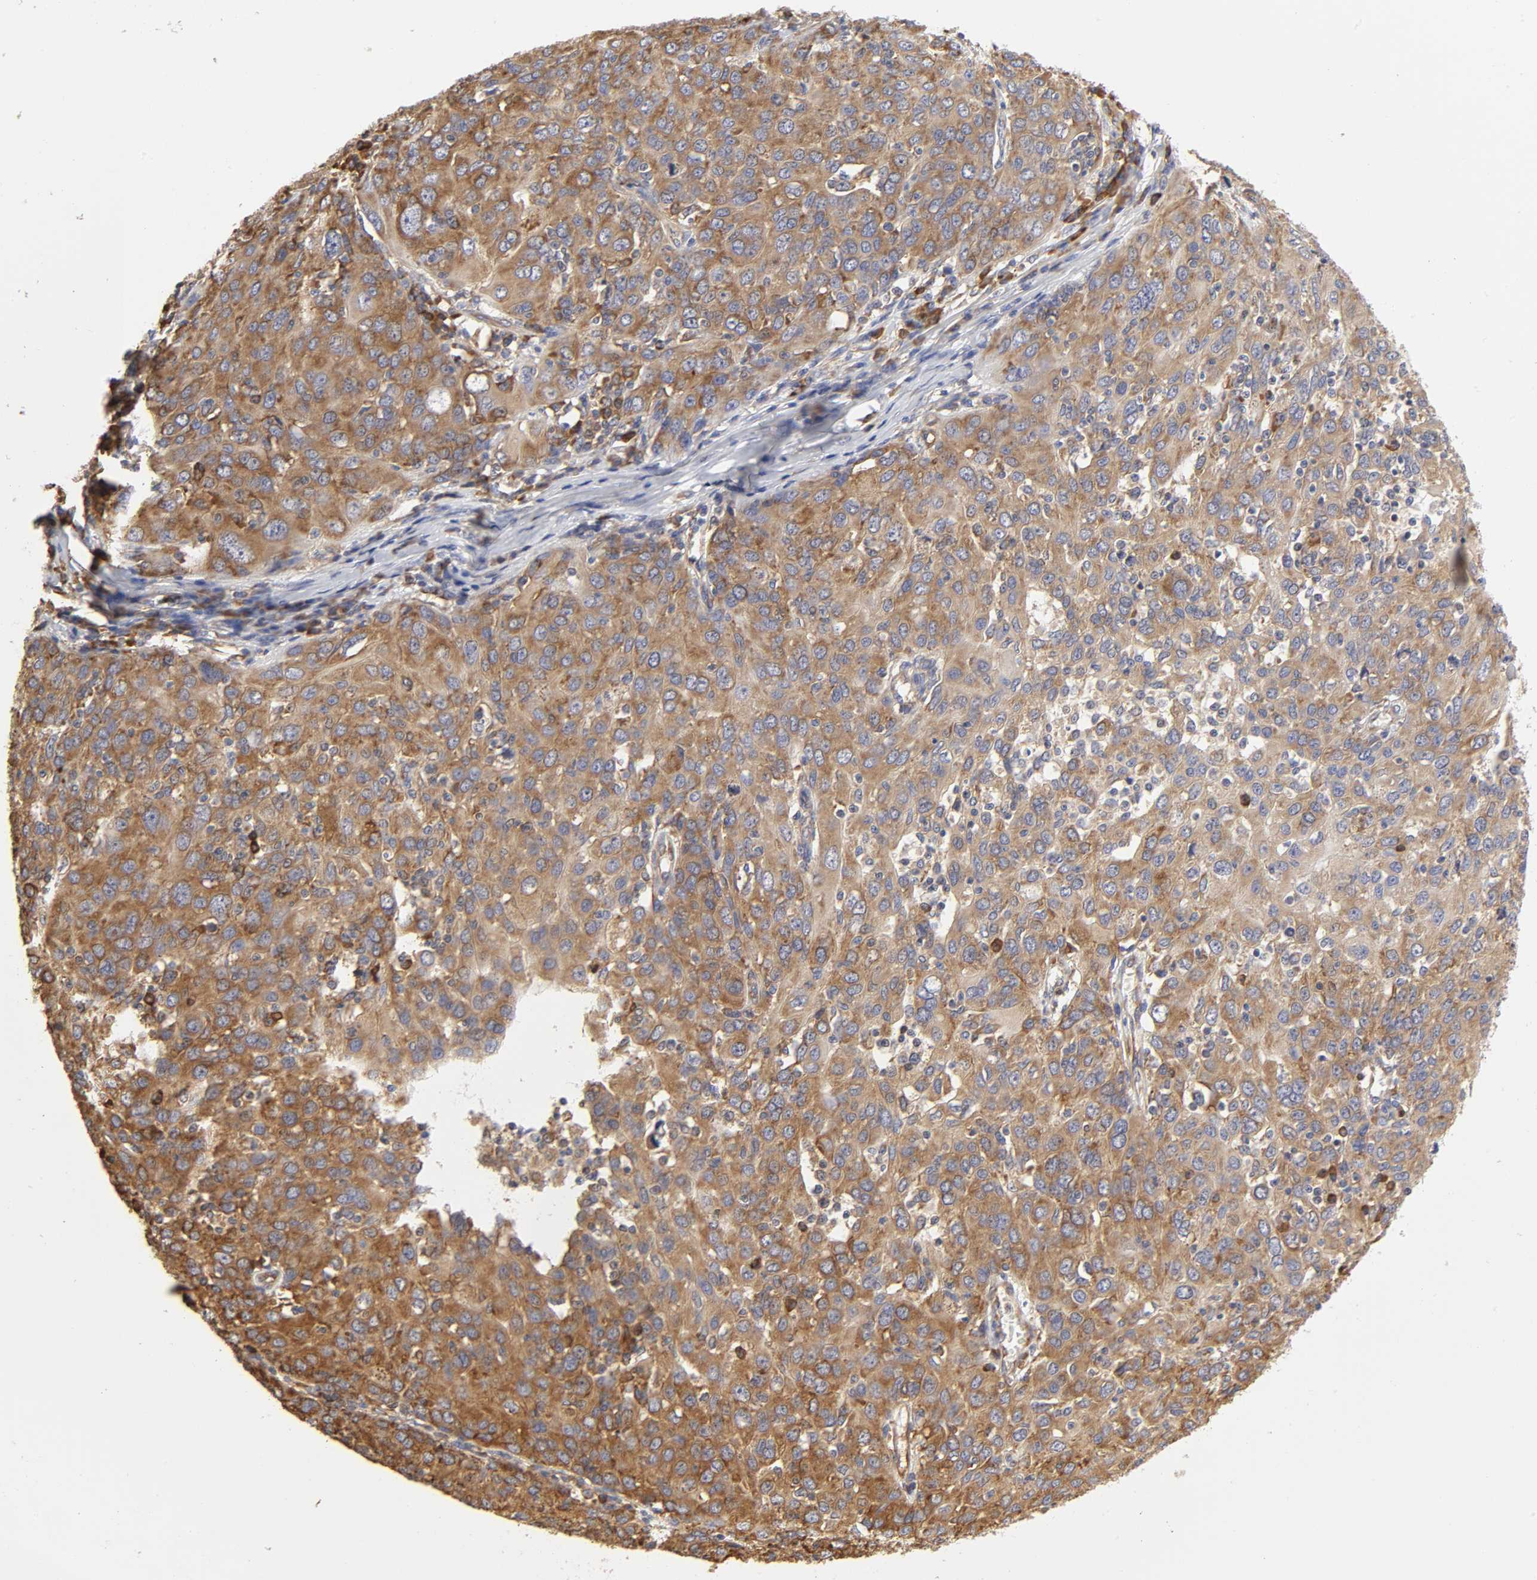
{"staining": {"intensity": "strong", "quantity": ">75%", "location": "cytoplasmic/membranous"}, "tissue": "ovarian cancer", "cell_type": "Tumor cells", "image_type": "cancer", "snomed": [{"axis": "morphology", "description": "Carcinoma, endometroid"}, {"axis": "topography", "description": "Ovary"}], "caption": "Protein positivity by immunohistochemistry (IHC) displays strong cytoplasmic/membranous expression in approximately >75% of tumor cells in ovarian cancer.", "gene": "RPL14", "patient": {"sex": "female", "age": 50}}